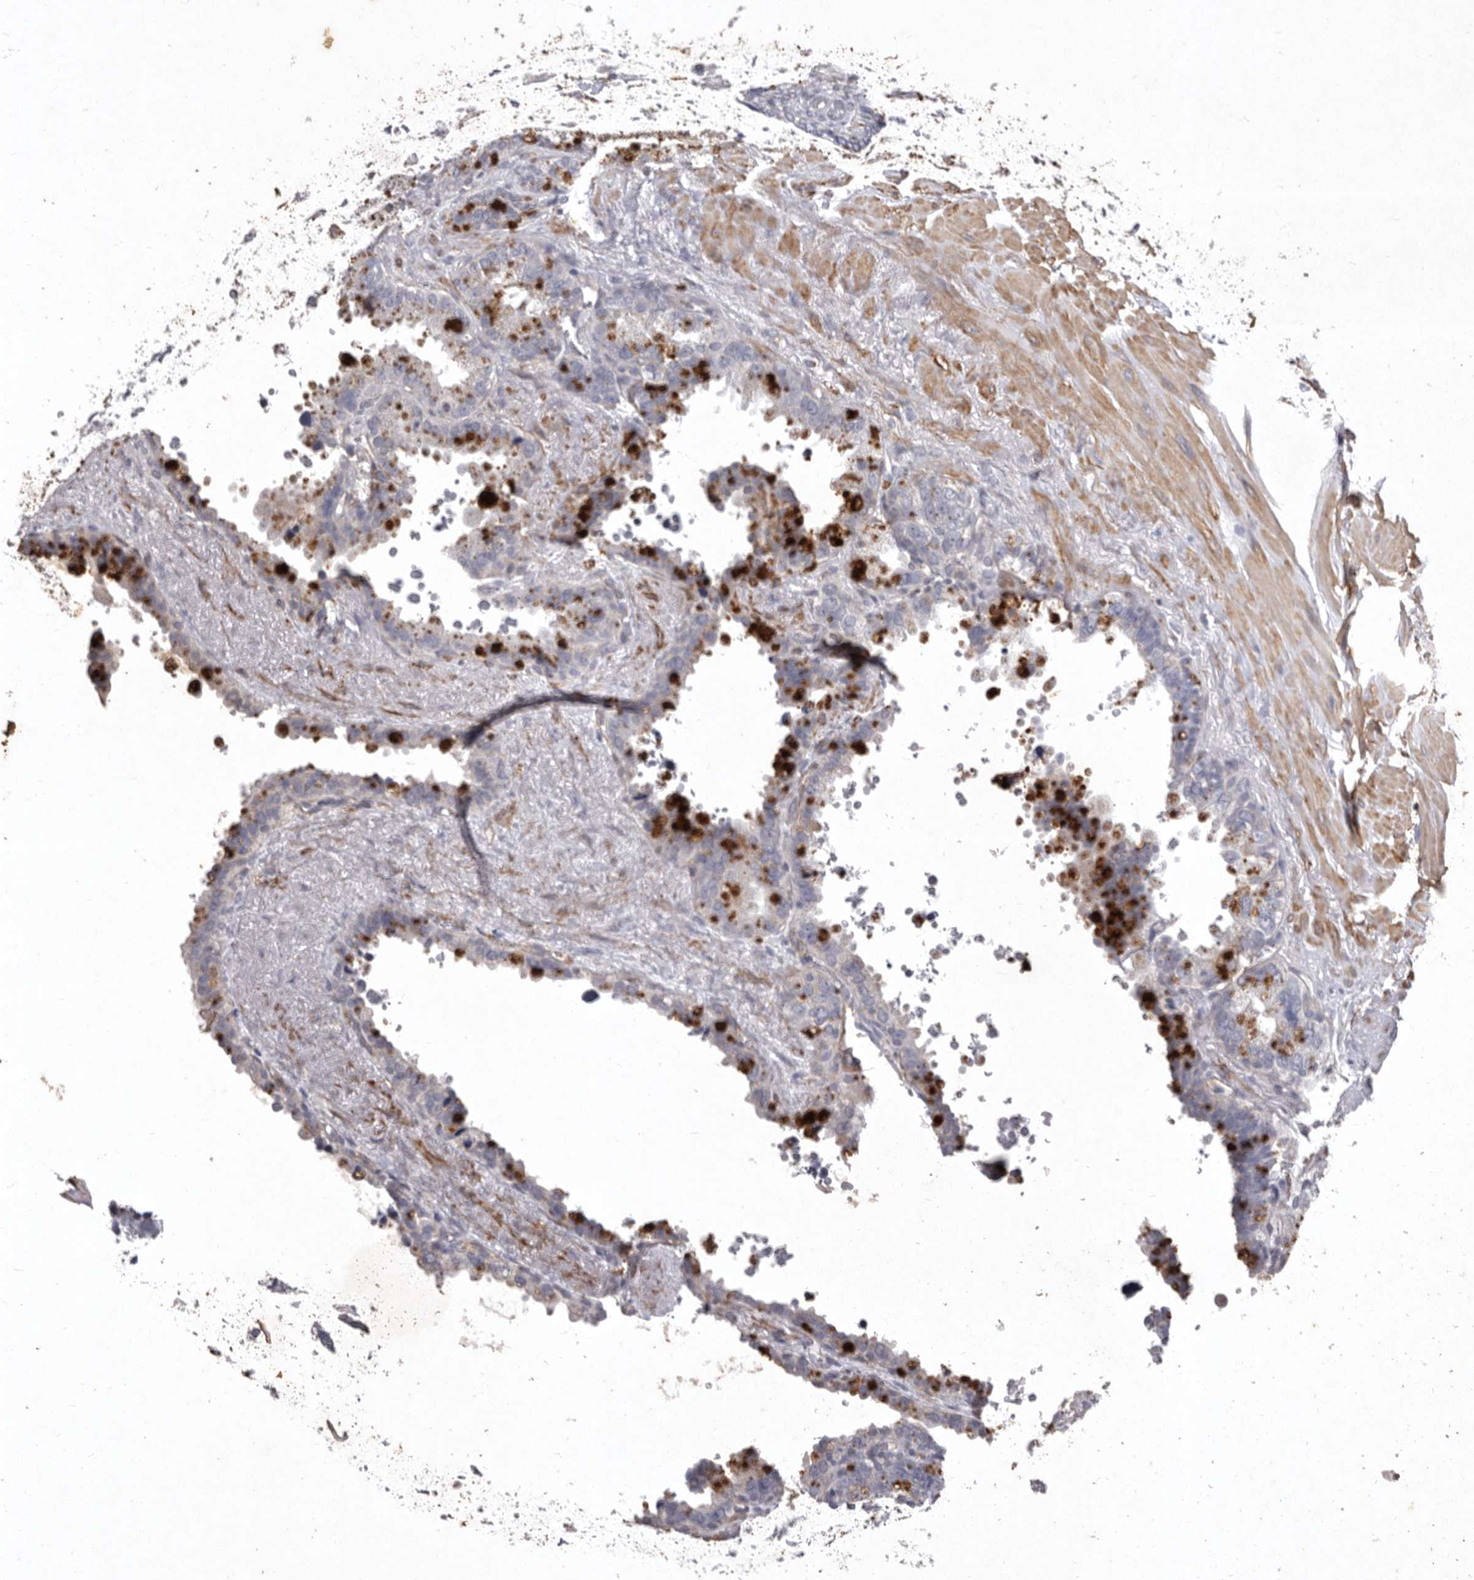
{"staining": {"intensity": "moderate", "quantity": "25%-75%", "location": "cytoplasmic/membranous"}, "tissue": "seminal vesicle", "cell_type": "Glandular cells", "image_type": "normal", "snomed": [{"axis": "morphology", "description": "Normal tissue, NOS"}, {"axis": "topography", "description": "Seminal veicle"}], "caption": "Glandular cells show medium levels of moderate cytoplasmic/membranous expression in approximately 25%-75% of cells in unremarkable human seminal vesicle.", "gene": "NKAIN4", "patient": {"sex": "male", "age": 80}}